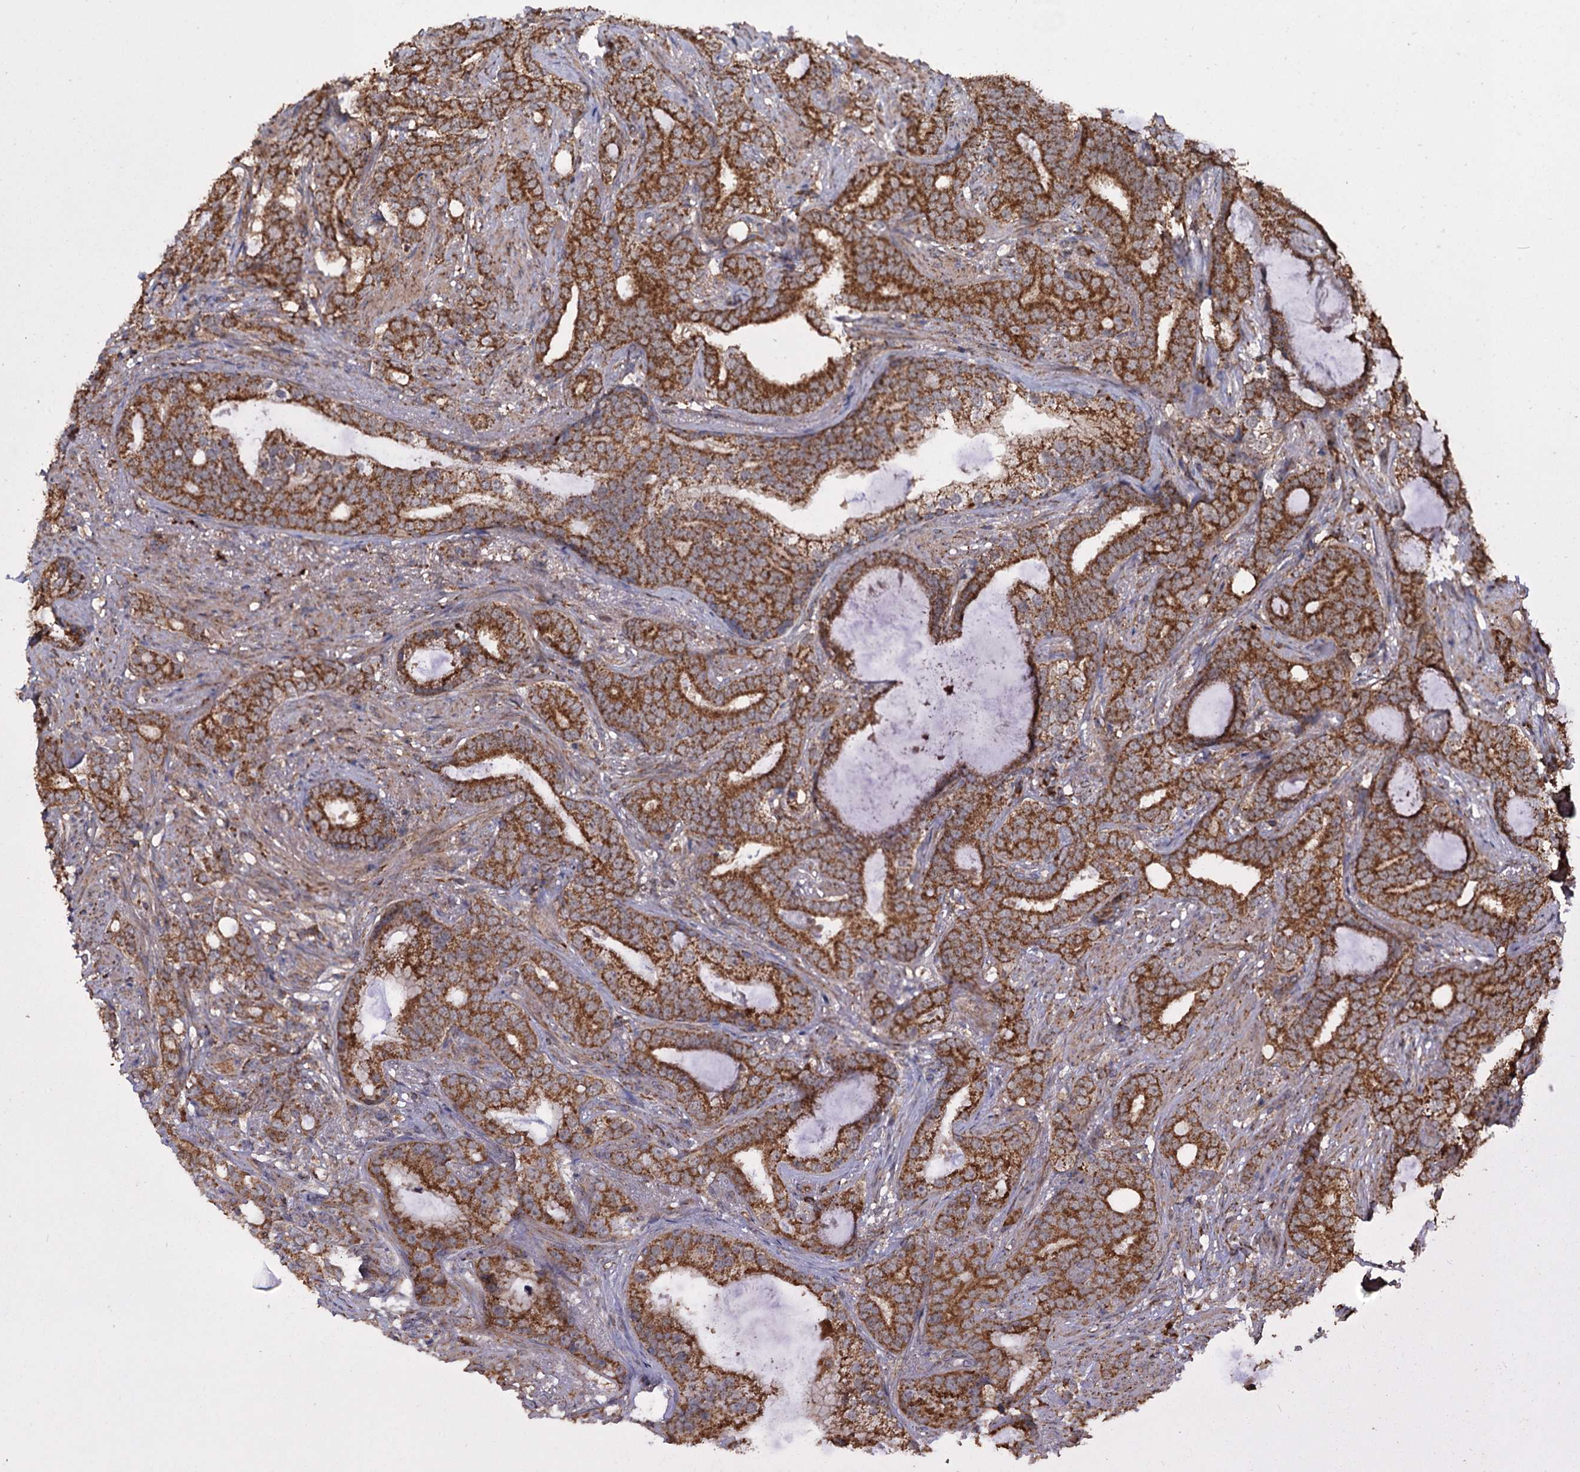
{"staining": {"intensity": "moderate", "quantity": ">75%", "location": "cytoplasmic/membranous"}, "tissue": "prostate cancer", "cell_type": "Tumor cells", "image_type": "cancer", "snomed": [{"axis": "morphology", "description": "Adenocarcinoma, Low grade"}, {"axis": "topography", "description": "Prostate"}], "caption": "Brown immunohistochemical staining in human low-grade adenocarcinoma (prostate) demonstrates moderate cytoplasmic/membranous staining in approximately >75% of tumor cells.", "gene": "IPO4", "patient": {"sex": "male", "age": 71}}